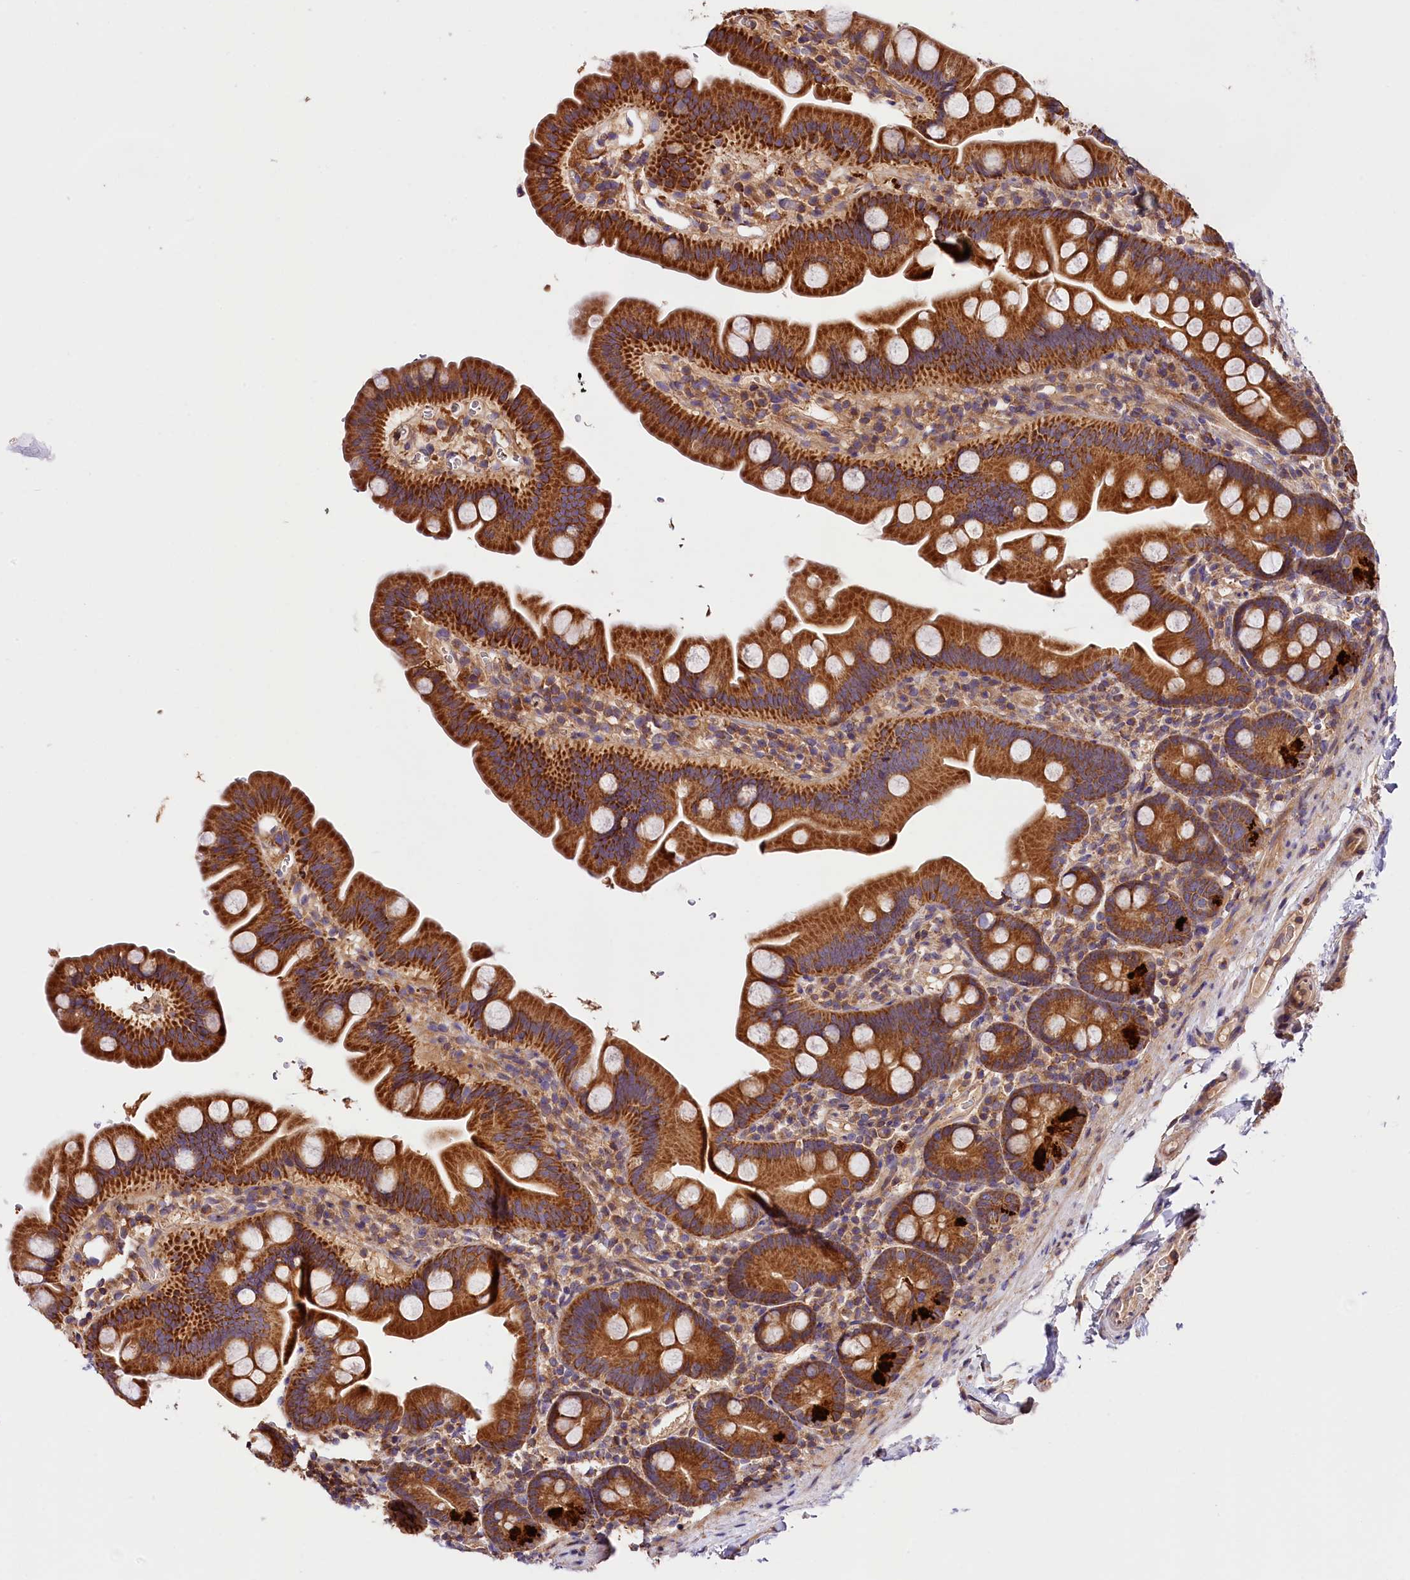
{"staining": {"intensity": "strong", "quantity": ">75%", "location": "cytoplasmic/membranous"}, "tissue": "small intestine", "cell_type": "Glandular cells", "image_type": "normal", "snomed": [{"axis": "morphology", "description": "Normal tissue, NOS"}, {"axis": "topography", "description": "Small intestine"}], "caption": "This micrograph exhibits immunohistochemistry (IHC) staining of unremarkable small intestine, with high strong cytoplasmic/membranous positivity in approximately >75% of glandular cells.", "gene": "KPTN", "patient": {"sex": "female", "age": 68}}